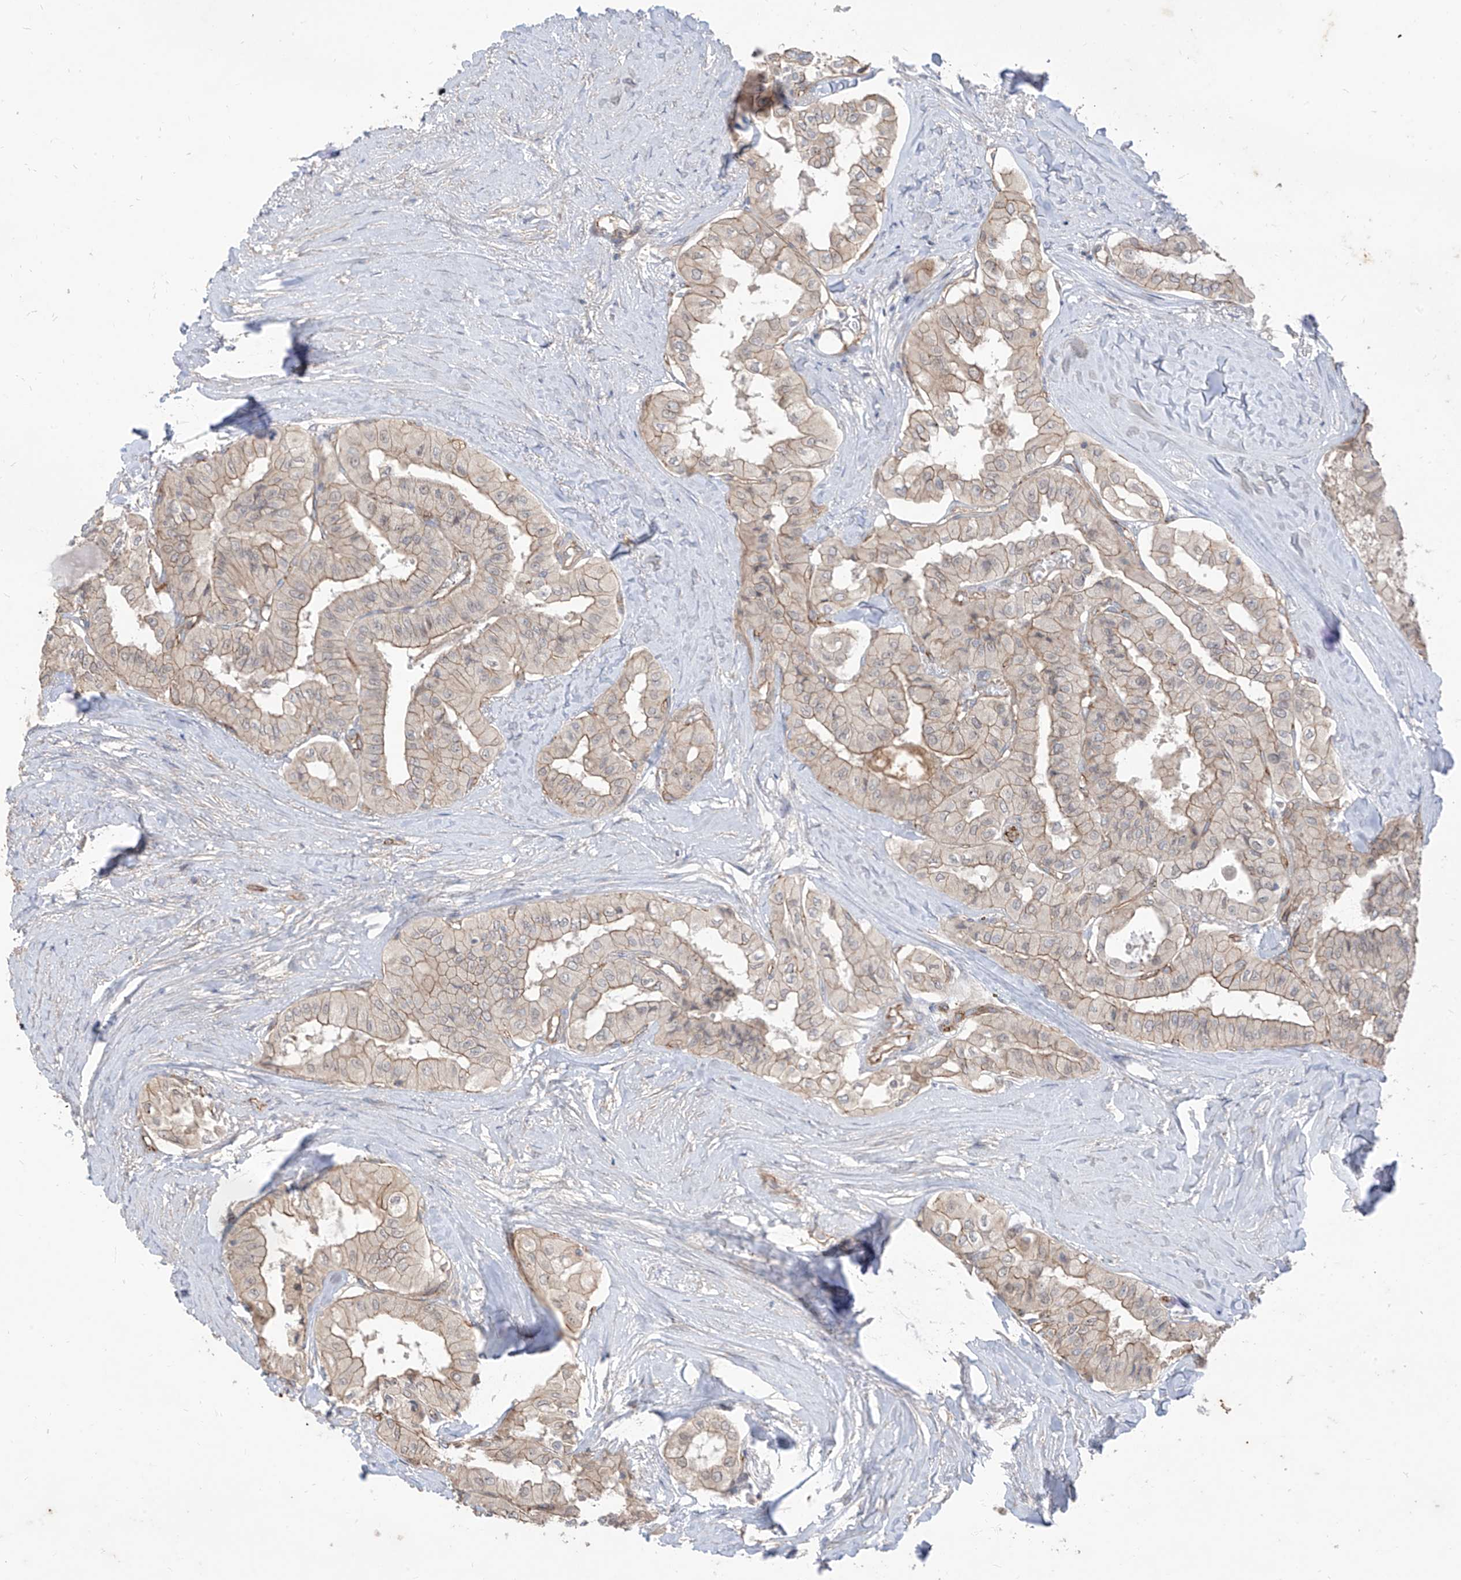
{"staining": {"intensity": "weak", "quantity": ">75%", "location": "cytoplasmic/membranous"}, "tissue": "thyroid cancer", "cell_type": "Tumor cells", "image_type": "cancer", "snomed": [{"axis": "morphology", "description": "Papillary adenocarcinoma, NOS"}, {"axis": "topography", "description": "Thyroid gland"}], "caption": "Papillary adenocarcinoma (thyroid) stained with DAB IHC exhibits low levels of weak cytoplasmic/membranous expression in about >75% of tumor cells. (brown staining indicates protein expression, while blue staining denotes nuclei).", "gene": "EPHX4", "patient": {"sex": "female", "age": 59}}